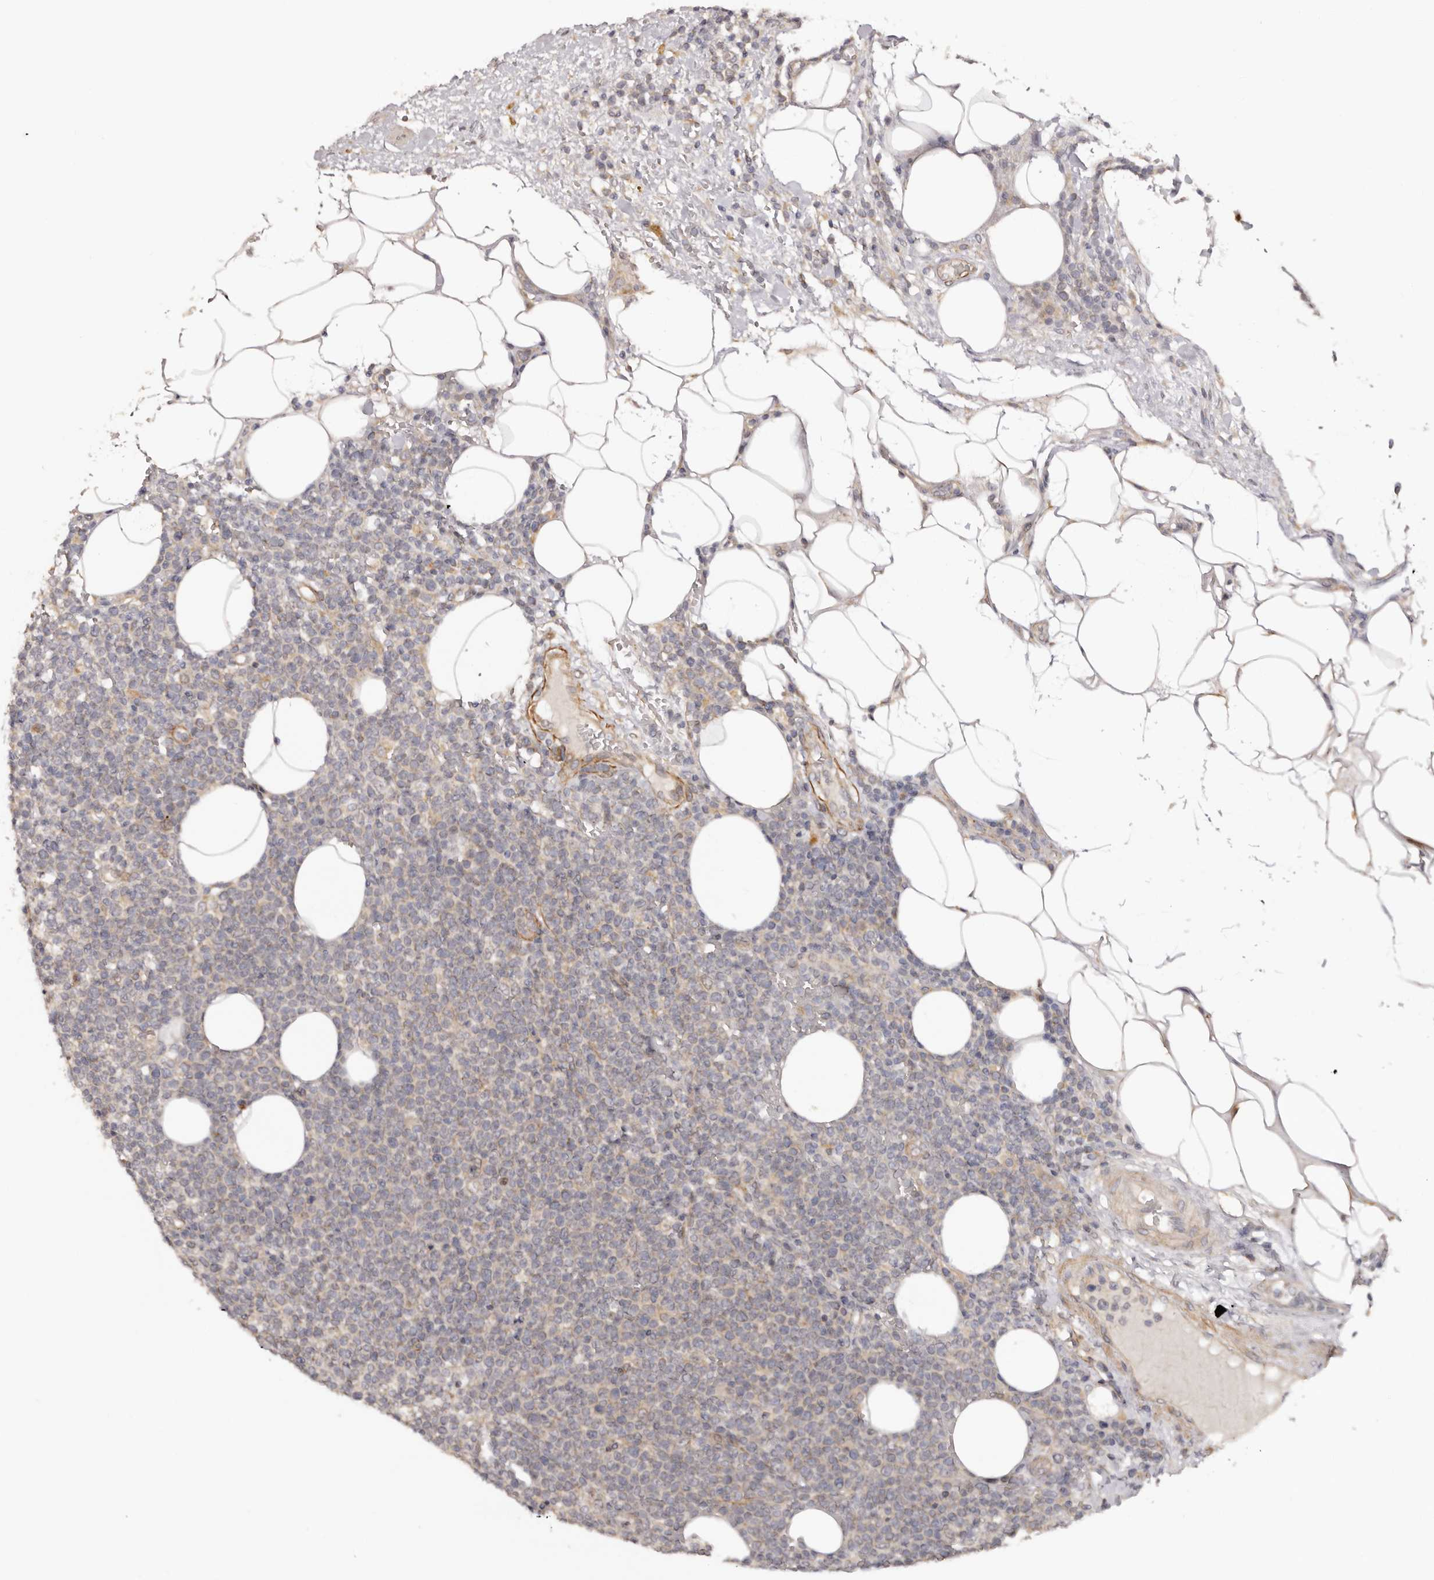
{"staining": {"intensity": "negative", "quantity": "none", "location": "none"}, "tissue": "lymphoma", "cell_type": "Tumor cells", "image_type": "cancer", "snomed": [{"axis": "morphology", "description": "Malignant lymphoma, non-Hodgkin's type, High grade"}, {"axis": "topography", "description": "Lymph node"}], "caption": "The photomicrograph shows no staining of tumor cells in lymphoma.", "gene": "MICAL2", "patient": {"sex": "male", "age": 61}}